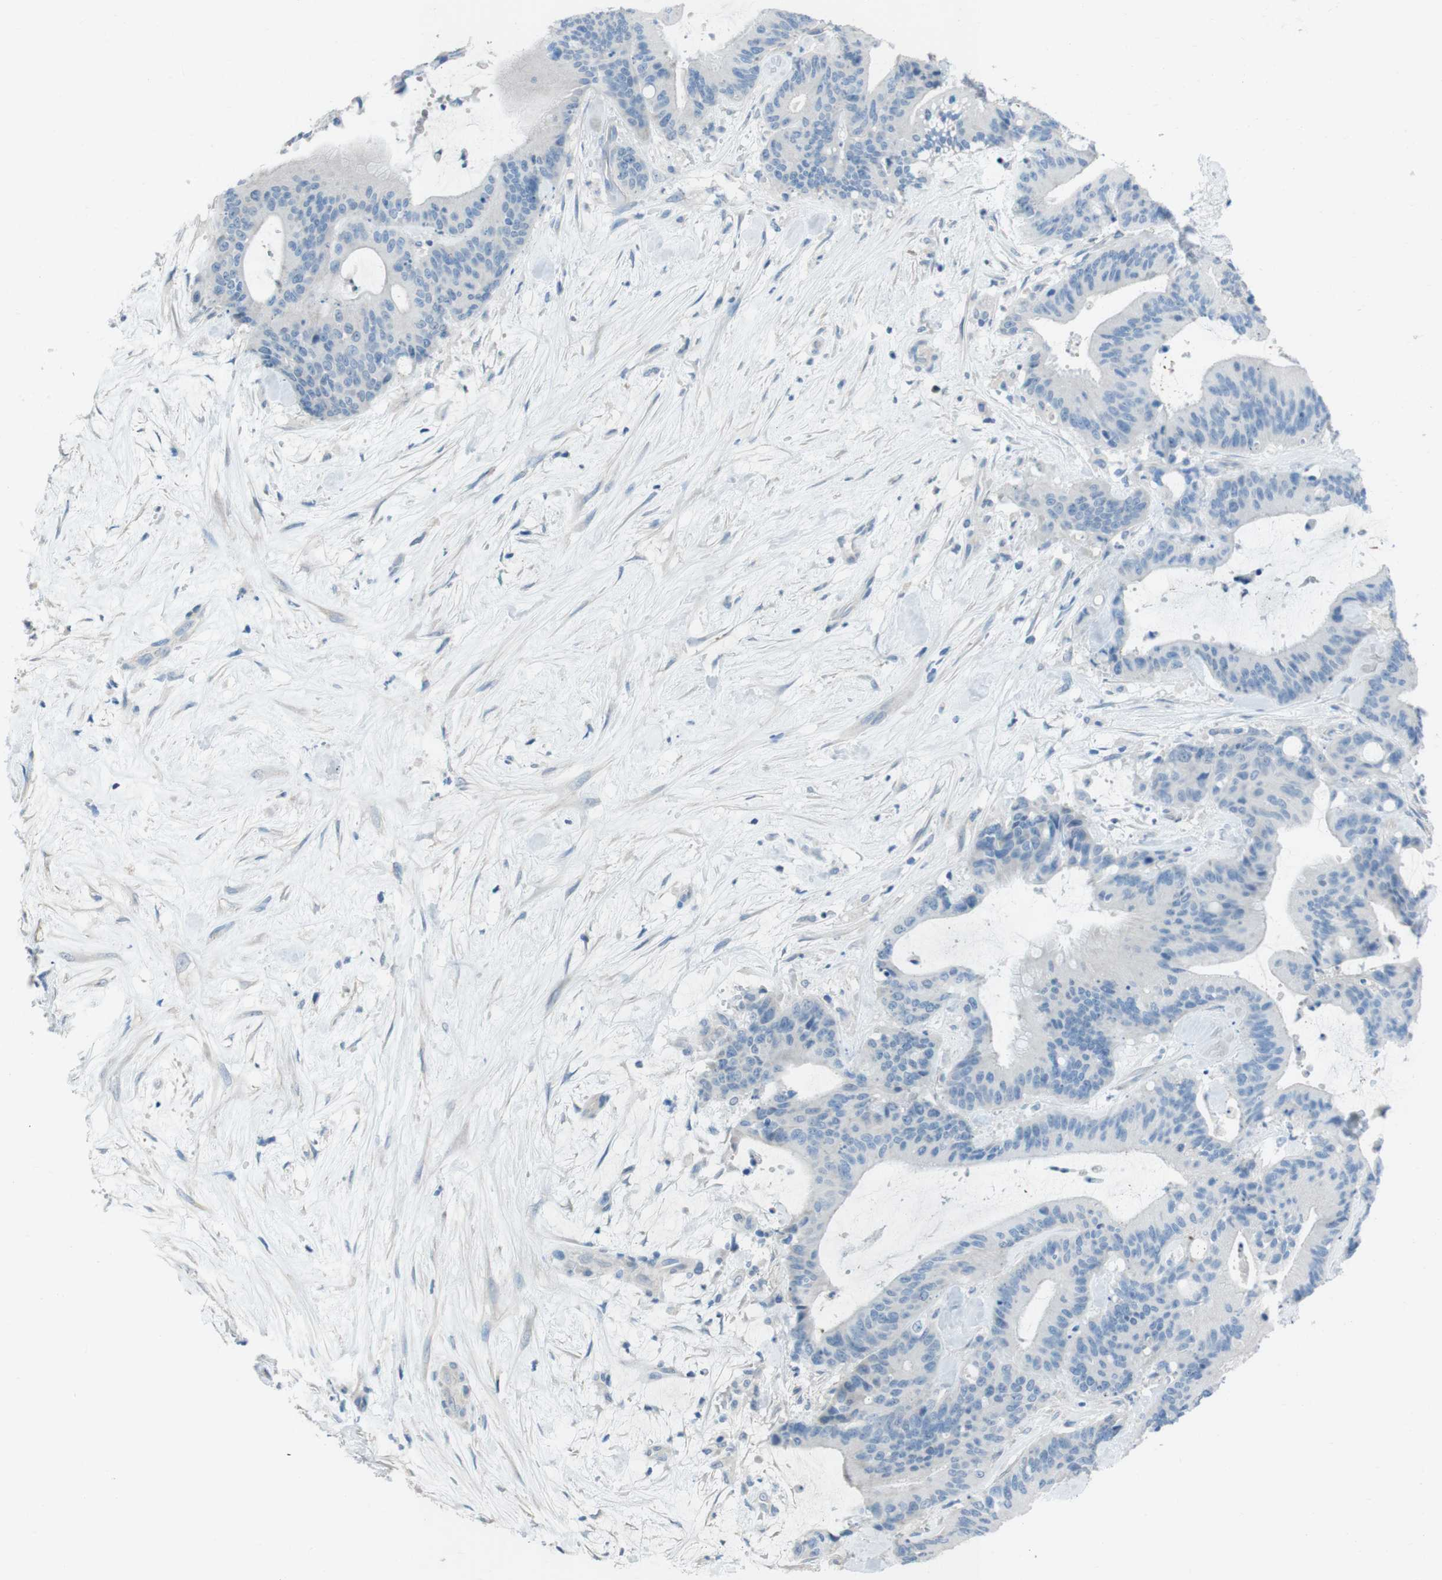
{"staining": {"intensity": "negative", "quantity": "none", "location": "none"}, "tissue": "liver cancer", "cell_type": "Tumor cells", "image_type": "cancer", "snomed": [{"axis": "morphology", "description": "Cholangiocarcinoma"}, {"axis": "topography", "description": "Liver"}], "caption": "There is no significant staining in tumor cells of liver cancer.", "gene": "CYP2C8", "patient": {"sex": "female", "age": 73}}